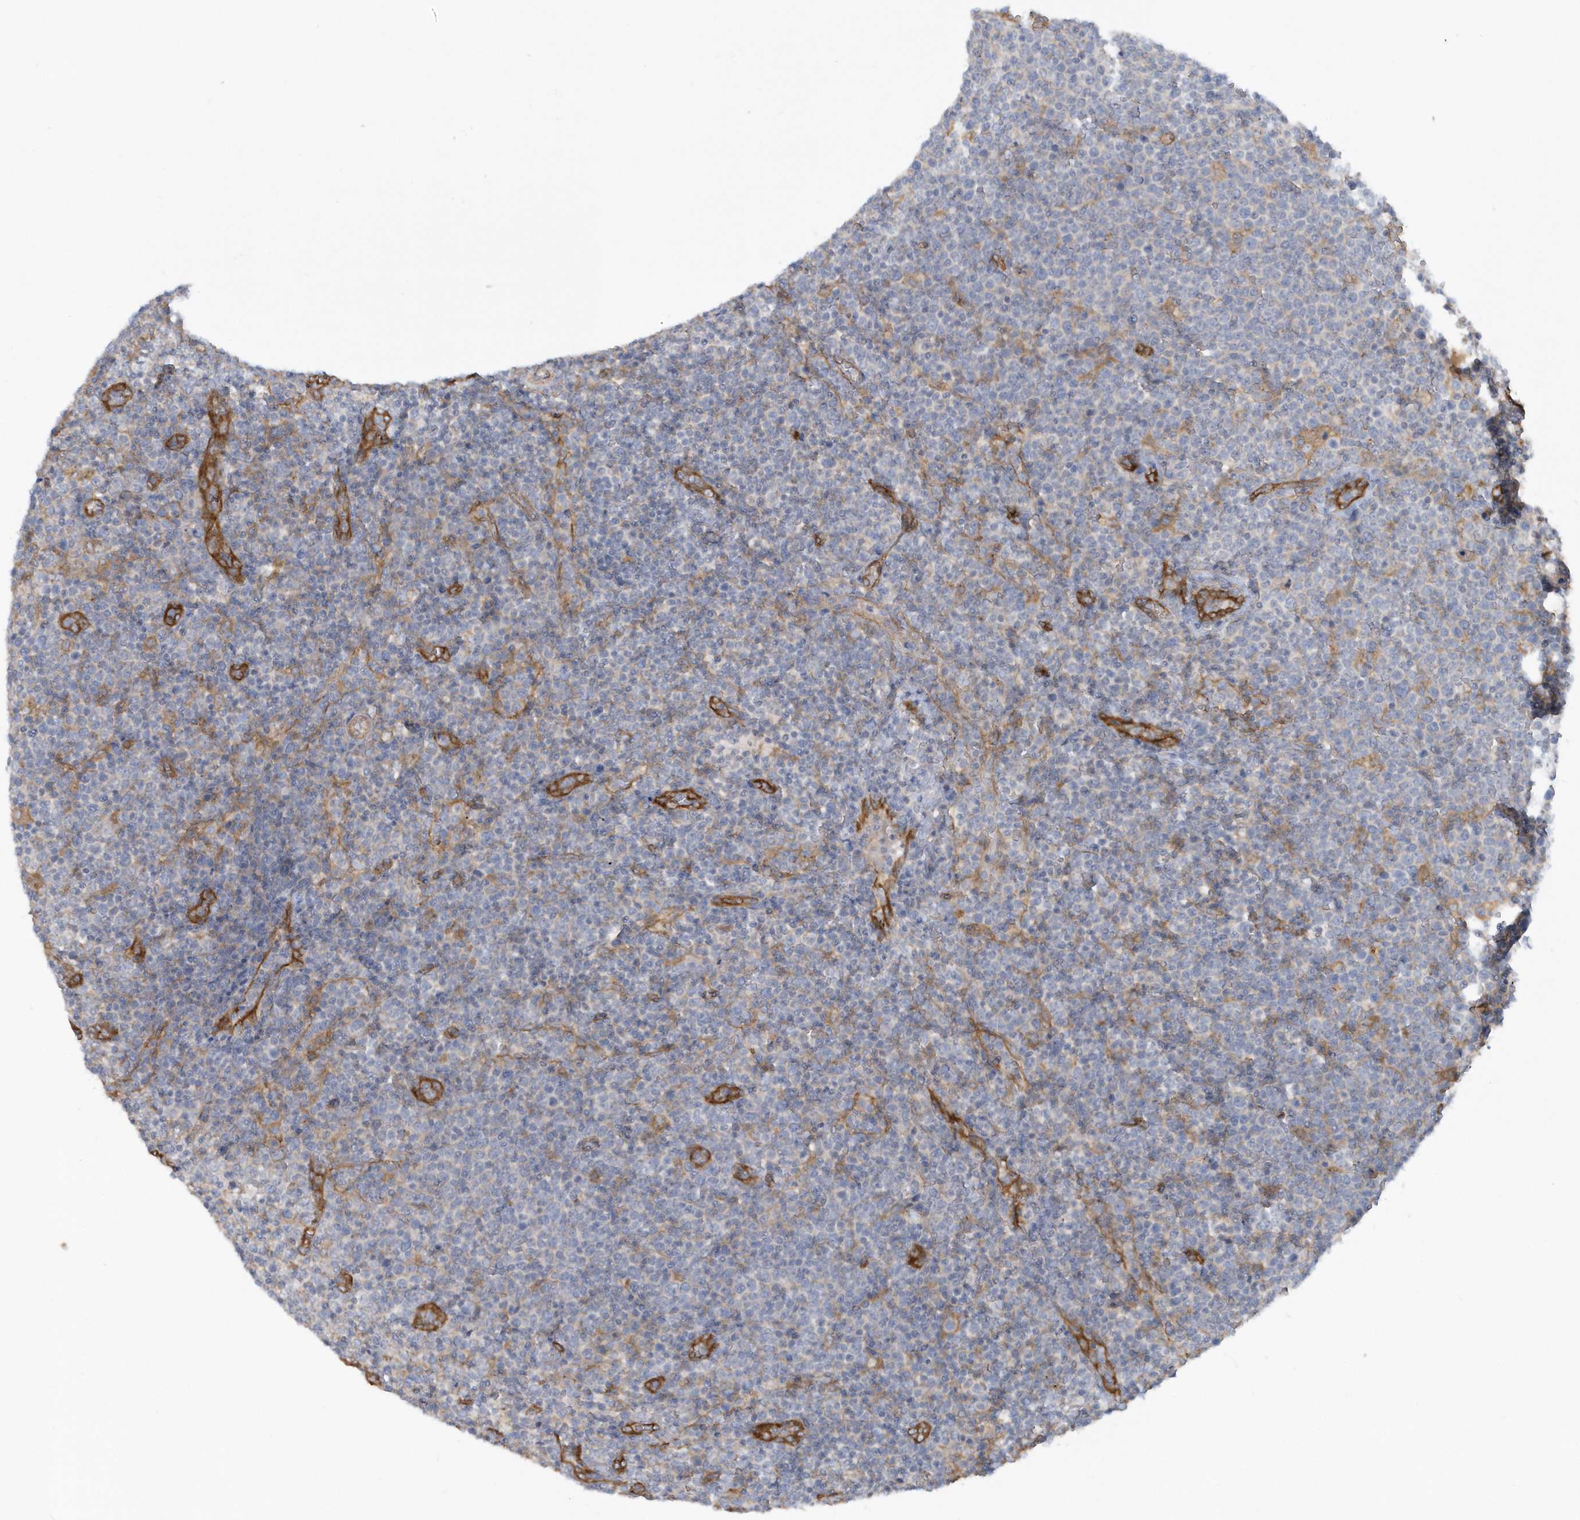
{"staining": {"intensity": "negative", "quantity": "none", "location": "none"}, "tissue": "lymphoma", "cell_type": "Tumor cells", "image_type": "cancer", "snomed": [{"axis": "morphology", "description": "Malignant lymphoma, non-Hodgkin's type, High grade"}, {"axis": "topography", "description": "Lymph node"}], "caption": "IHC histopathology image of neoplastic tissue: lymphoma stained with DAB displays no significant protein positivity in tumor cells.", "gene": "RAI14", "patient": {"sex": "male", "age": 61}}